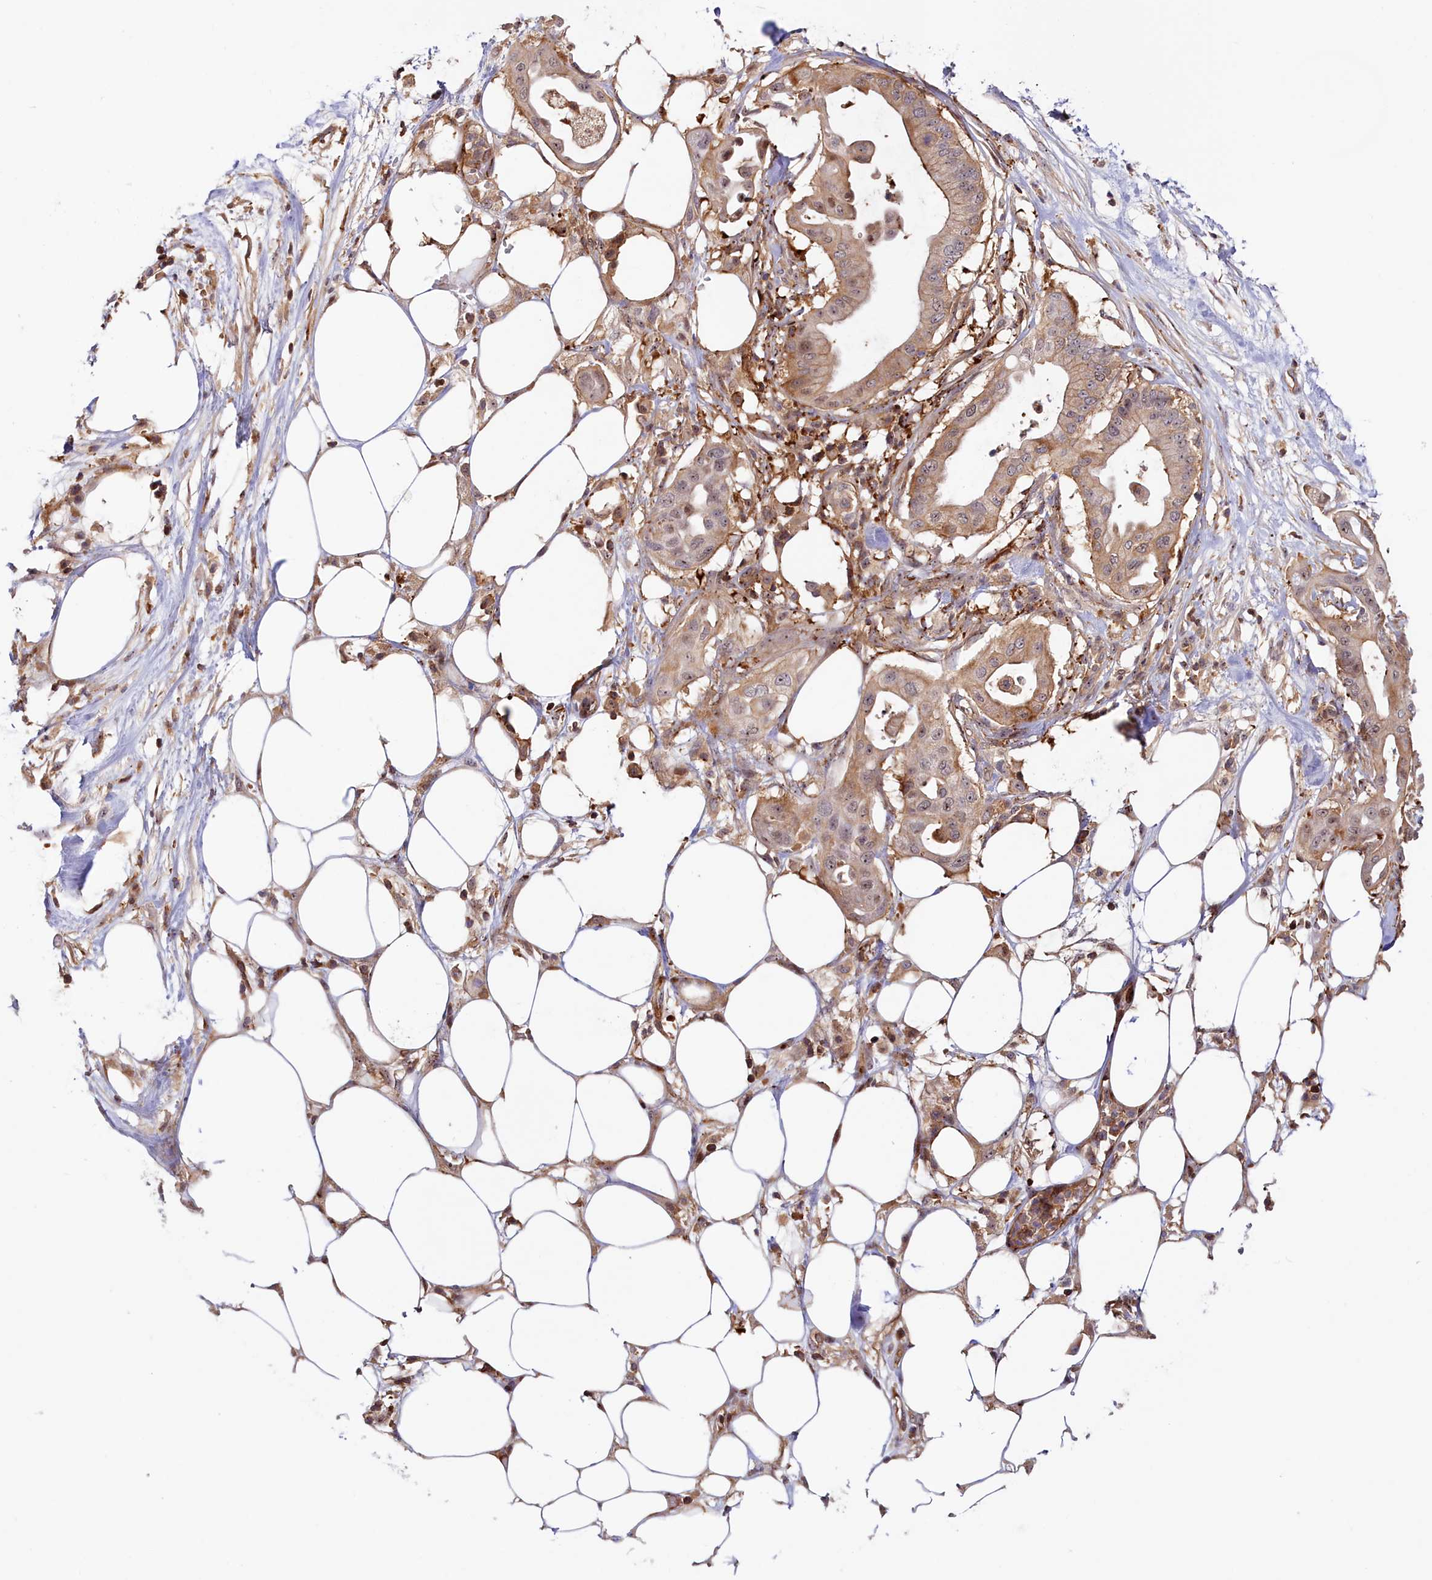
{"staining": {"intensity": "weak", "quantity": "25%-75%", "location": "cytoplasmic/membranous,nuclear"}, "tissue": "pancreatic cancer", "cell_type": "Tumor cells", "image_type": "cancer", "snomed": [{"axis": "morphology", "description": "Adenocarcinoma, NOS"}, {"axis": "topography", "description": "Pancreas"}], "caption": "Protein expression by IHC demonstrates weak cytoplasmic/membranous and nuclear positivity in about 25%-75% of tumor cells in pancreatic cancer (adenocarcinoma). The staining was performed using DAB, with brown indicating positive protein expression. Nuclei are stained blue with hematoxylin.", "gene": "NEURL4", "patient": {"sex": "male", "age": 68}}